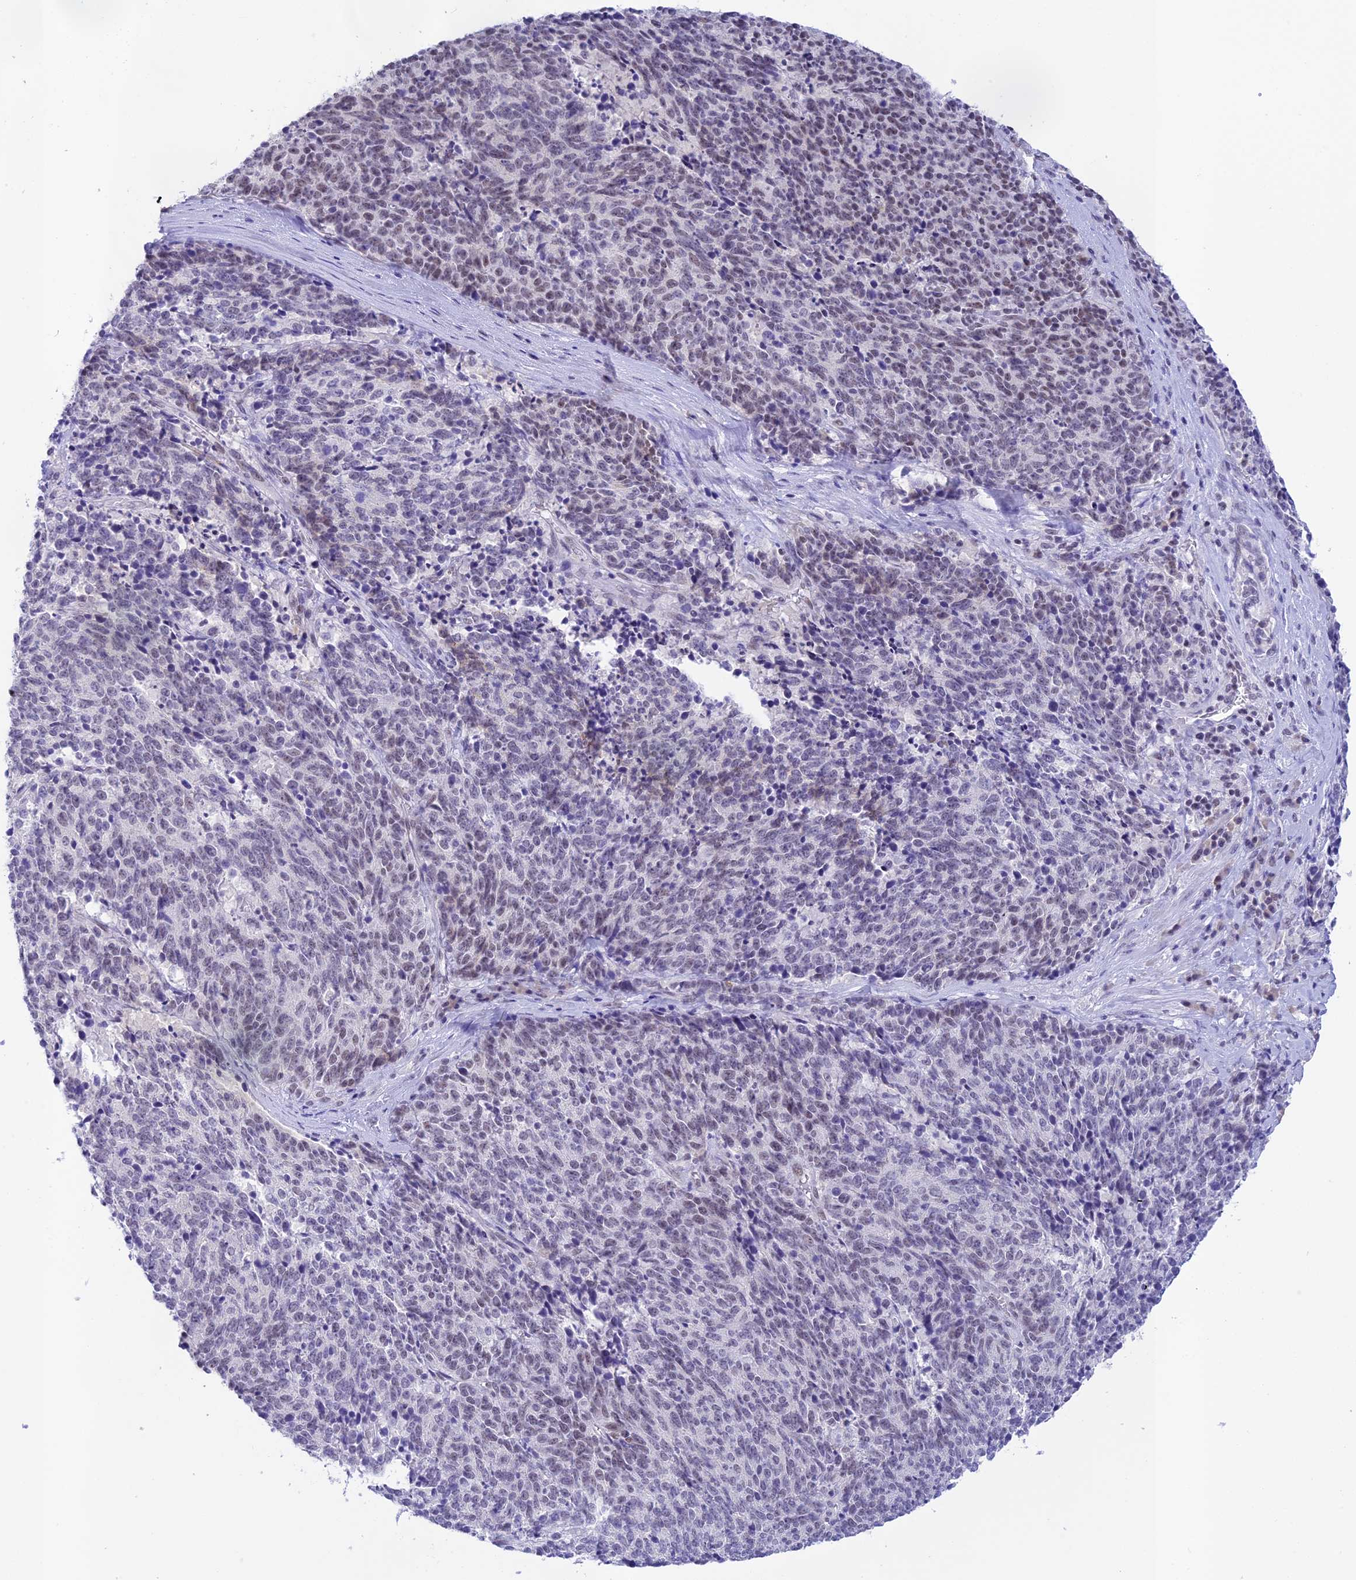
{"staining": {"intensity": "negative", "quantity": "none", "location": "none"}, "tissue": "cervical cancer", "cell_type": "Tumor cells", "image_type": "cancer", "snomed": [{"axis": "morphology", "description": "Squamous cell carcinoma, NOS"}, {"axis": "topography", "description": "Cervix"}], "caption": "This photomicrograph is of cervical cancer stained with IHC to label a protein in brown with the nuclei are counter-stained blue. There is no positivity in tumor cells.", "gene": "THAP11", "patient": {"sex": "female", "age": 29}}